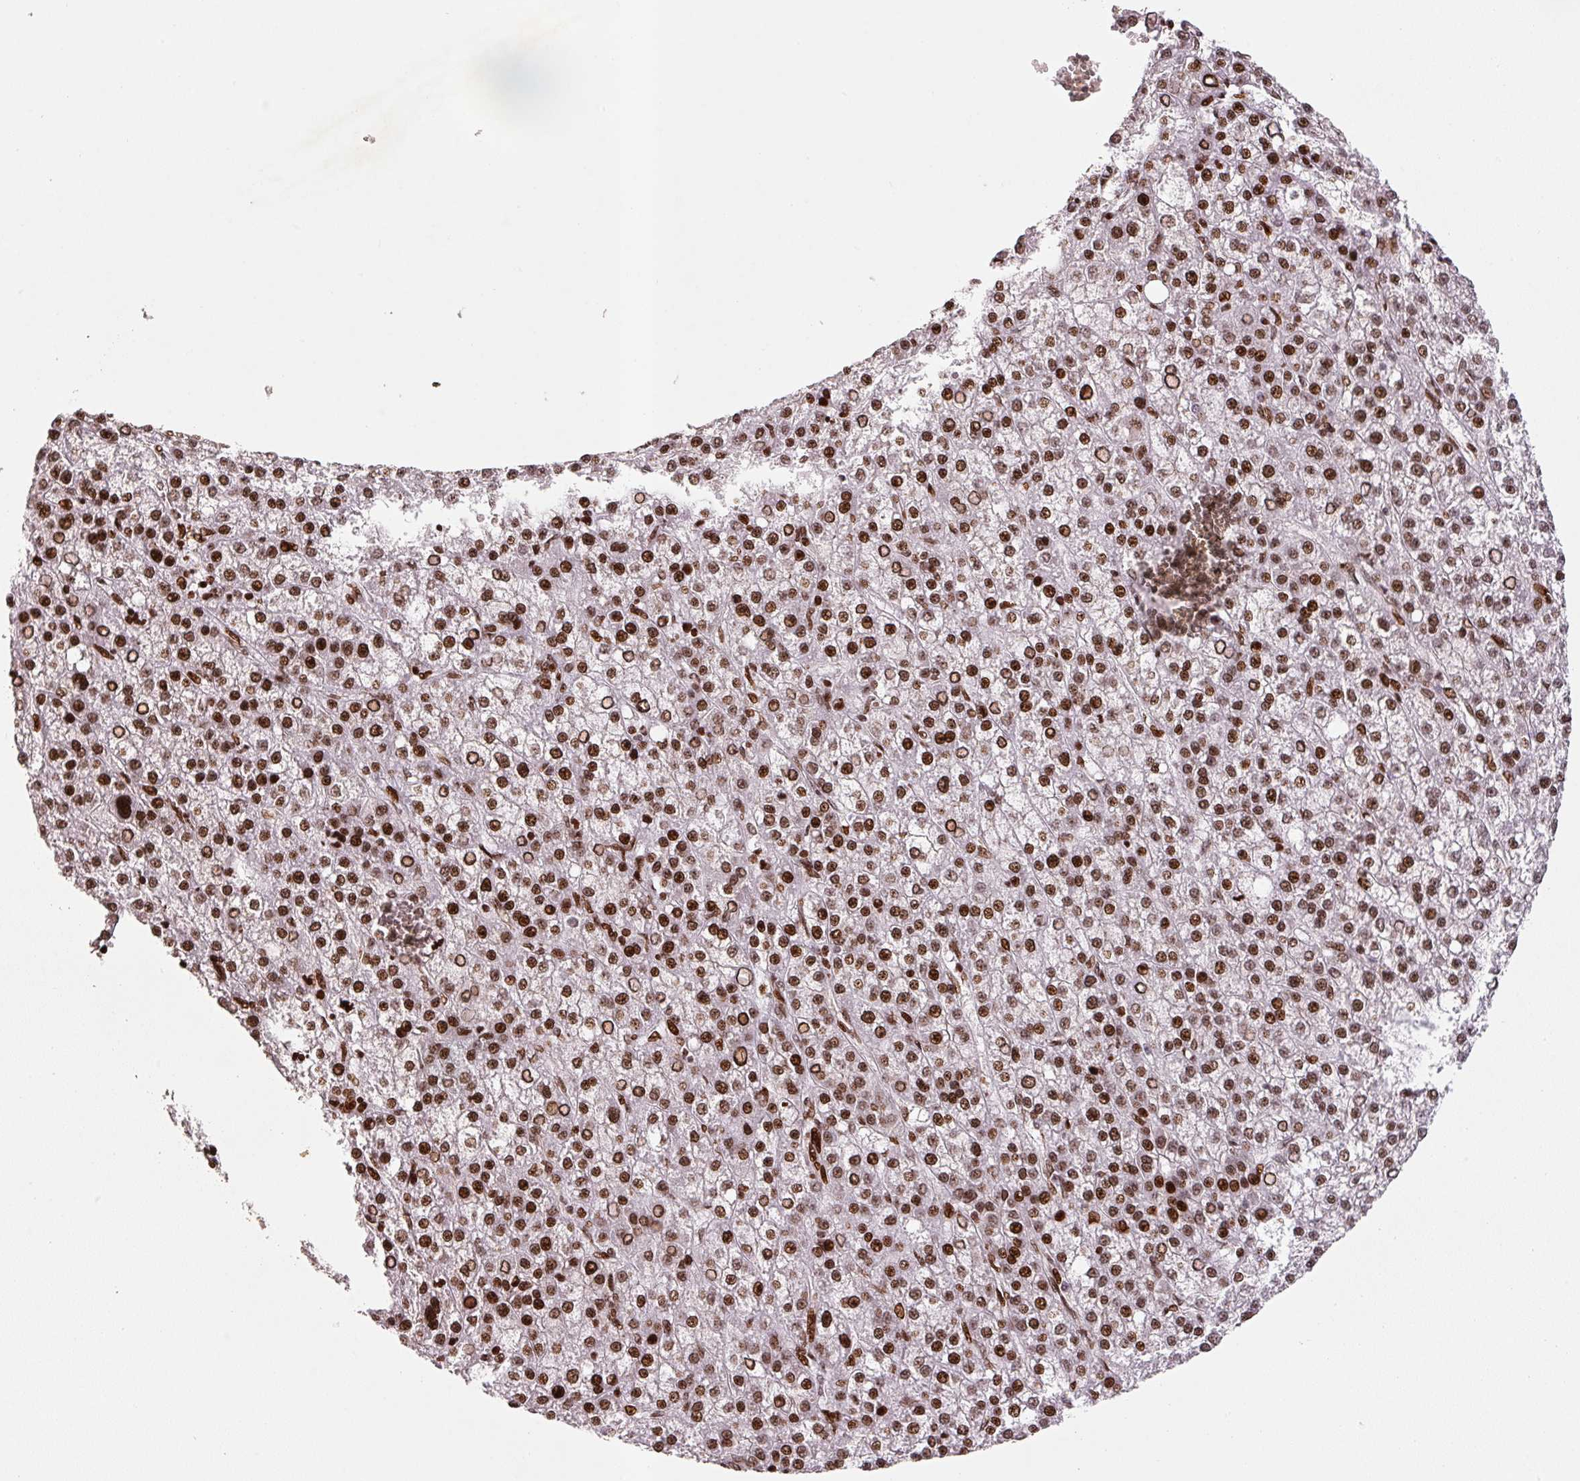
{"staining": {"intensity": "strong", "quantity": ">75%", "location": "nuclear"}, "tissue": "liver cancer", "cell_type": "Tumor cells", "image_type": "cancer", "snomed": [{"axis": "morphology", "description": "Carcinoma, Hepatocellular, NOS"}, {"axis": "topography", "description": "Liver"}], "caption": "A high amount of strong nuclear positivity is appreciated in about >75% of tumor cells in liver hepatocellular carcinoma tissue. (Stains: DAB in brown, nuclei in blue, Microscopy: brightfield microscopy at high magnification).", "gene": "PYDC2", "patient": {"sex": "female", "age": 58}}